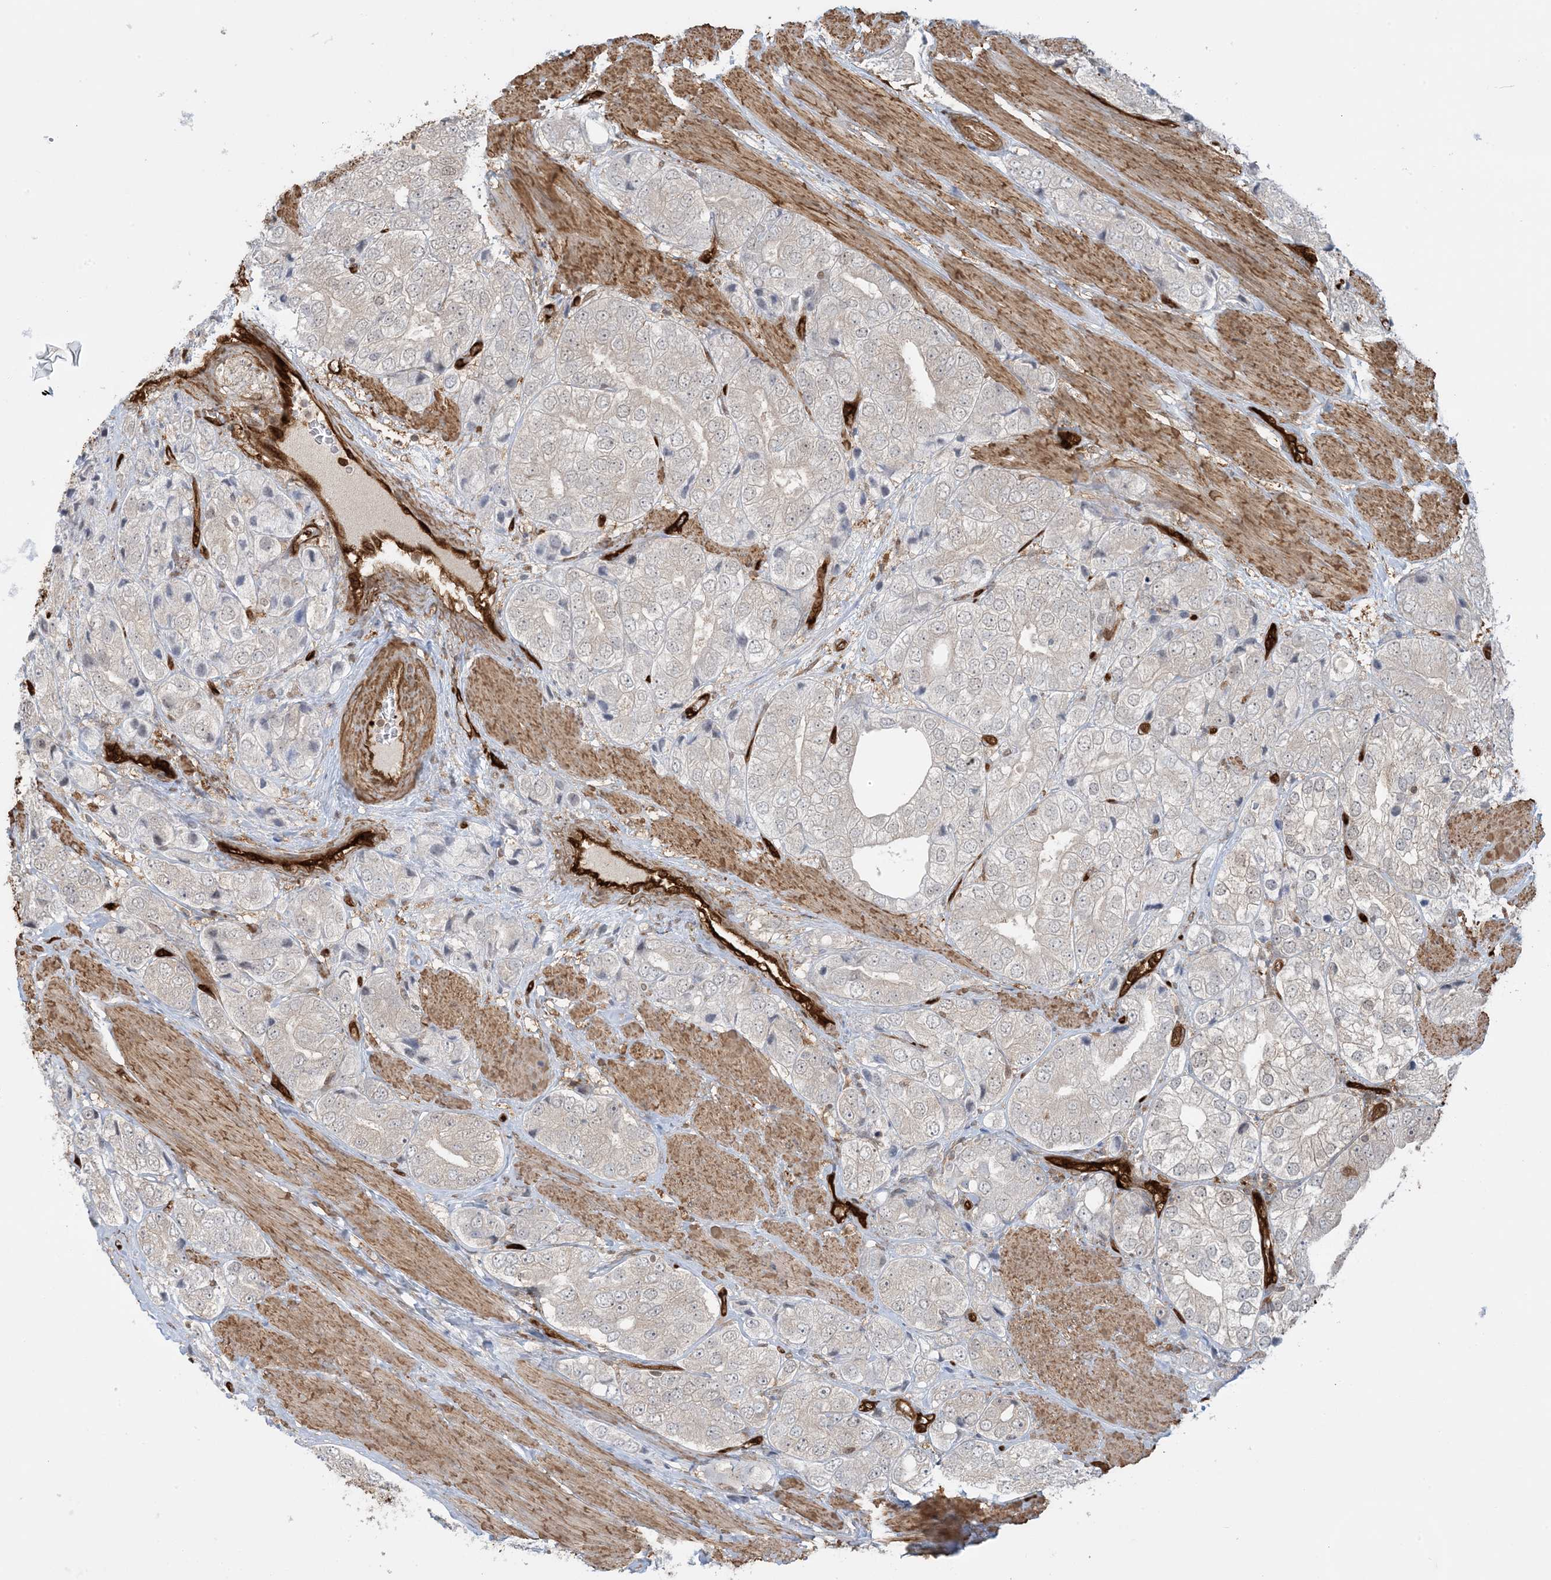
{"staining": {"intensity": "negative", "quantity": "none", "location": "none"}, "tissue": "prostate cancer", "cell_type": "Tumor cells", "image_type": "cancer", "snomed": [{"axis": "morphology", "description": "Adenocarcinoma, High grade"}, {"axis": "topography", "description": "Prostate"}], "caption": "The histopathology image displays no staining of tumor cells in prostate cancer.", "gene": "PPM1F", "patient": {"sex": "male", "age": 50}}